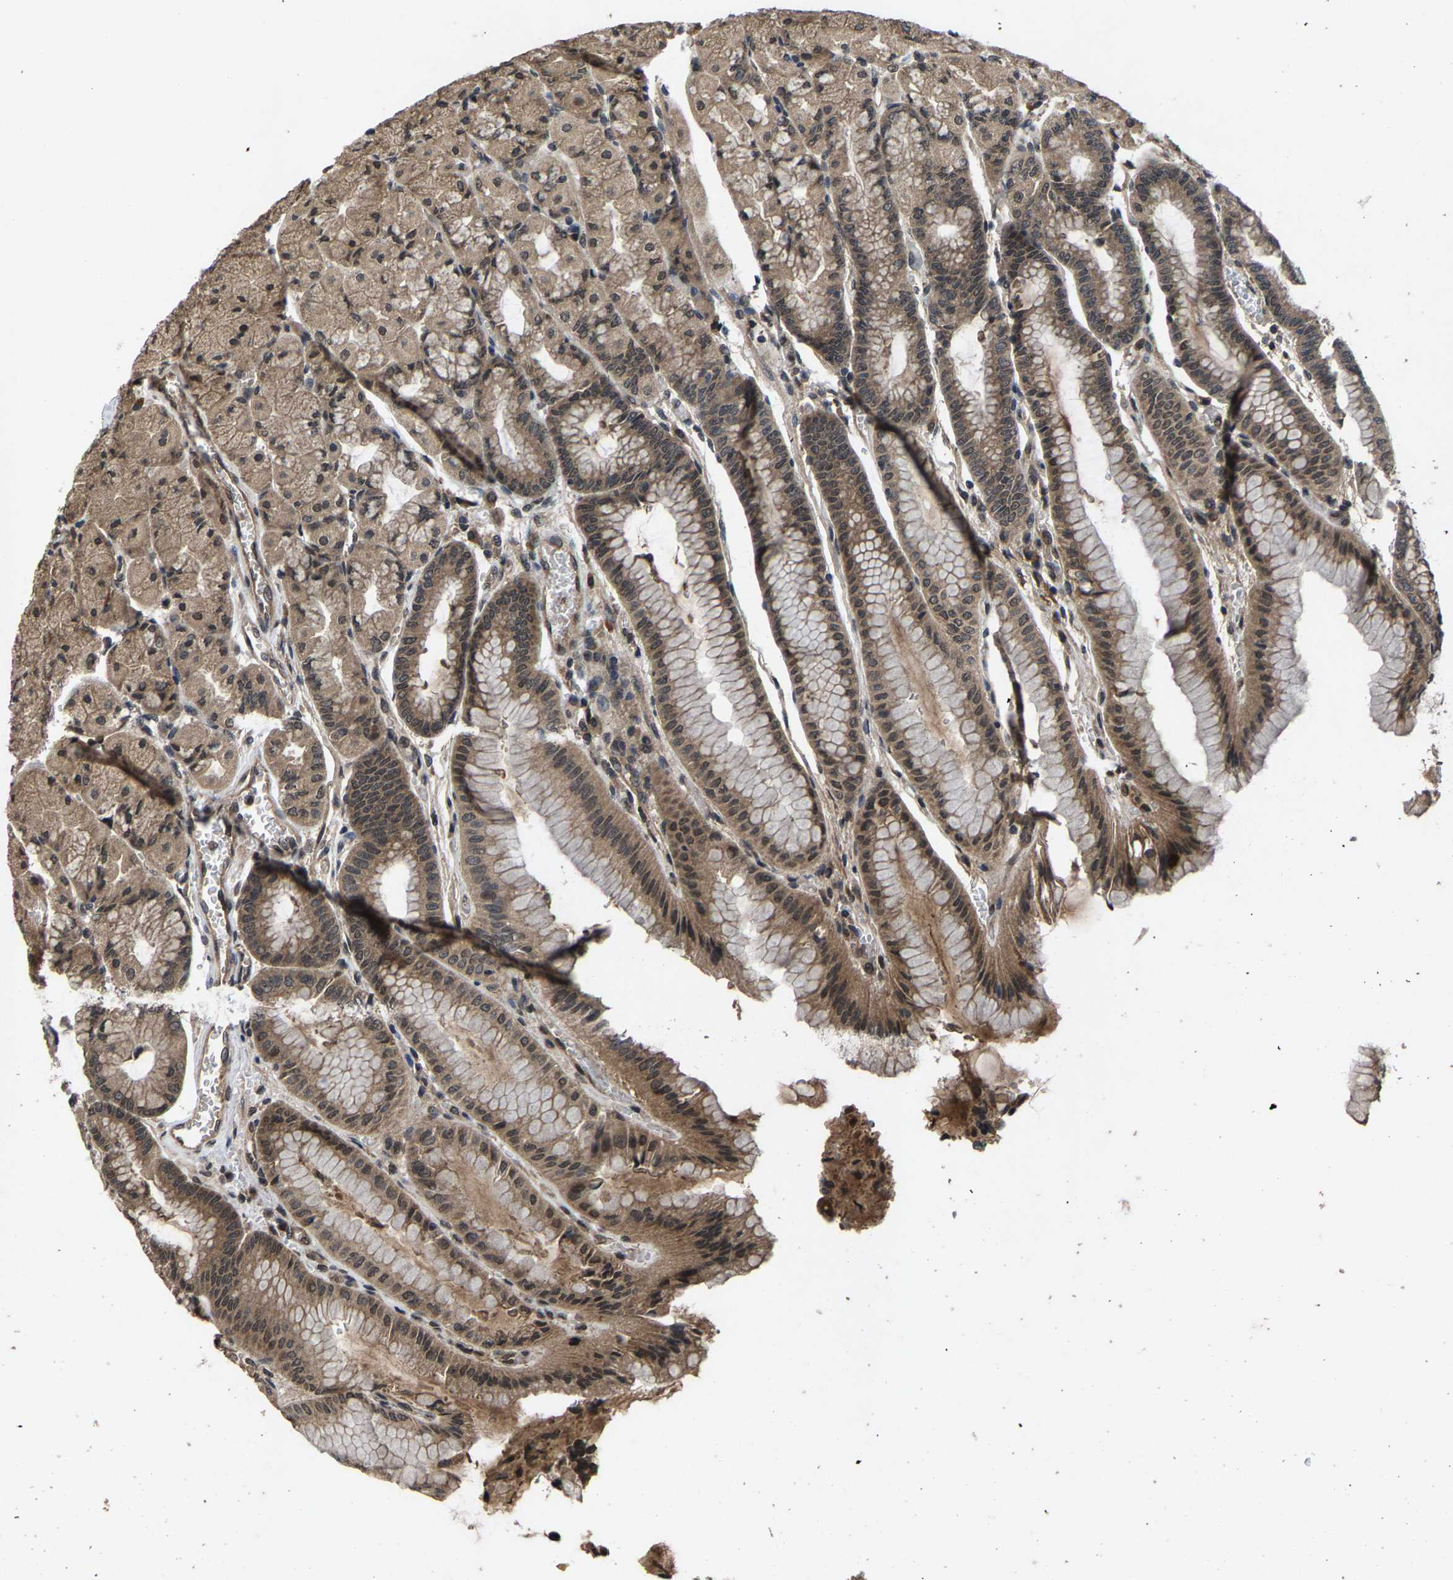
{"staining": {"intensity": "moderate", "quantity": ">75%", "location": "cytoplasmic/membranous,nuclear"}, "tissue": "stomach", "cell_type": "Glandular cells", "image_type": "normal", "snomed": [{"axis": "morphology", "description": "Normal tissue, NOS"}, {"axis": "morphology", "description": "Carcinoid, malignant, NOS"}, {"axis": "topography", "description": "Stomach, upper"}], "caption": "The micrograph shows staining of benign stomach, revealing moderate cytoplasmic/membranous,nuclear protein expression (brown color) within glandular cells. (Brightfield microscopy of DAB IHC at high magnification).", "gene": "HUWE1", "patient": {"sex": "male", "age": 39}}